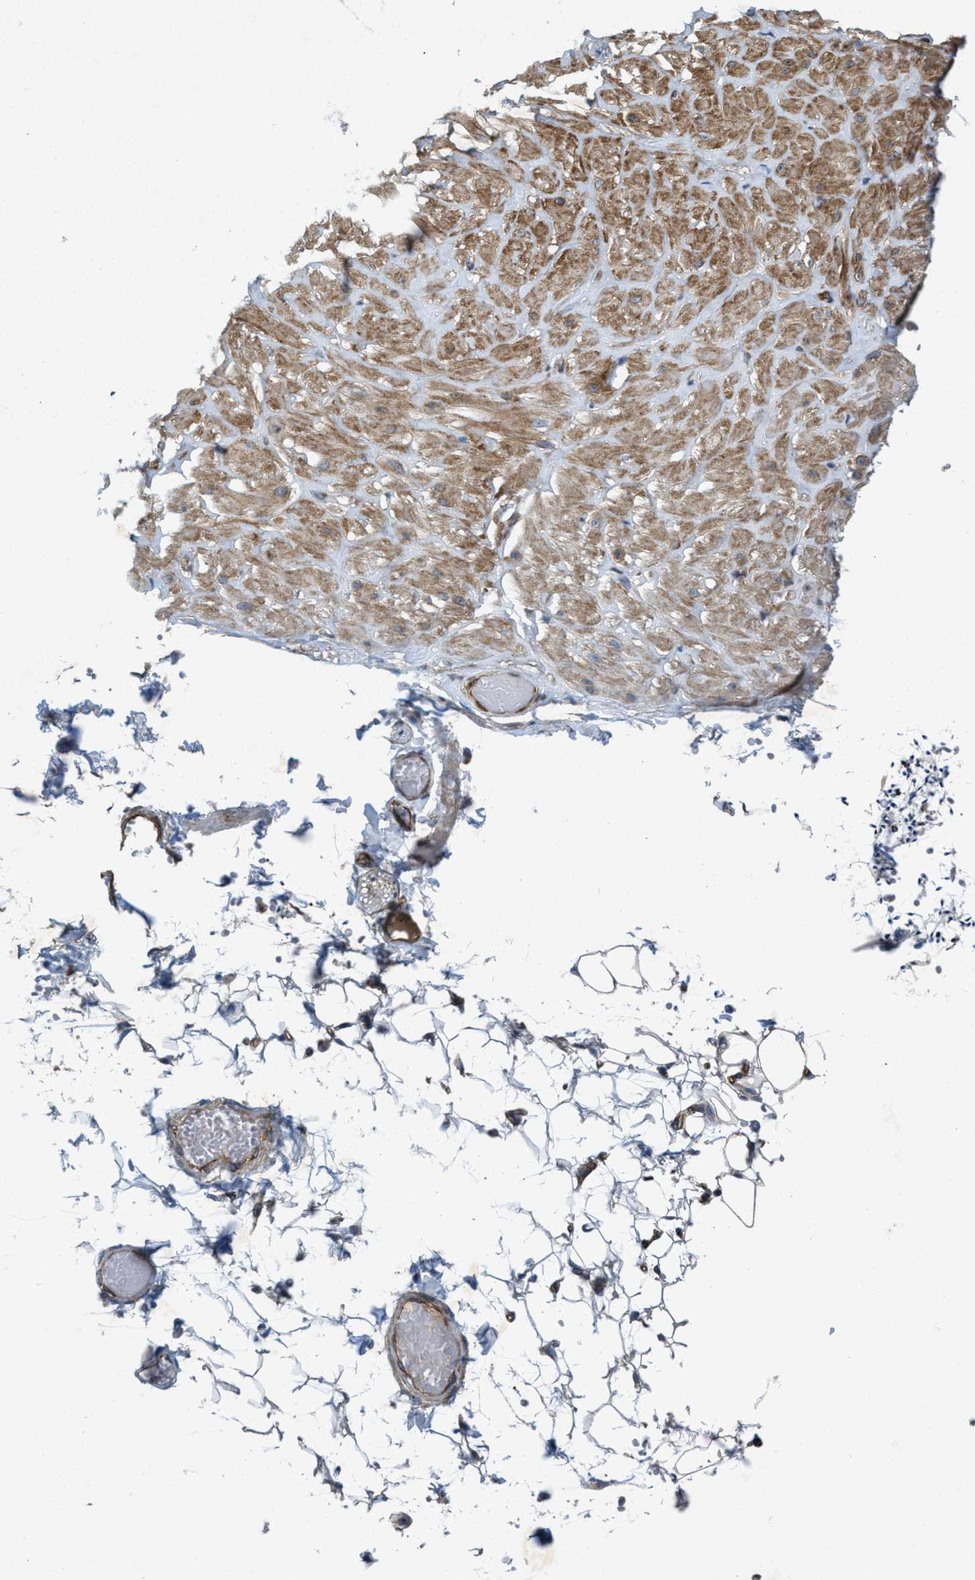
{"staining": {"intensity": "moderate", "quantity": "25%-75%", "location": "cytoplasmic/membranous"}, "tissue": "adipose tissue", "cell_type": "Adipocytes", "image_type": "normal", "snomed": [{"axis": "morphology", "description": "Normal tissue, NOS"}, {"axis": "topography", "description": "Adipose tissue"}, {"axis": "topography", "description": "Vascular tissue"}, {"axis": "topography", "description": "Peripheral nerve tissue"}], "caption": "This image exhibits benign adipose tissue stained with immunohistochemistry (IHC) to label a protein in brown. The cytoplasmic/membranous of adipocytes show moderate positivity for the protein. Nuclei are counter-stained blue.", "gene": "URGCP", "patient": {"sex": "male", "age": 25}}